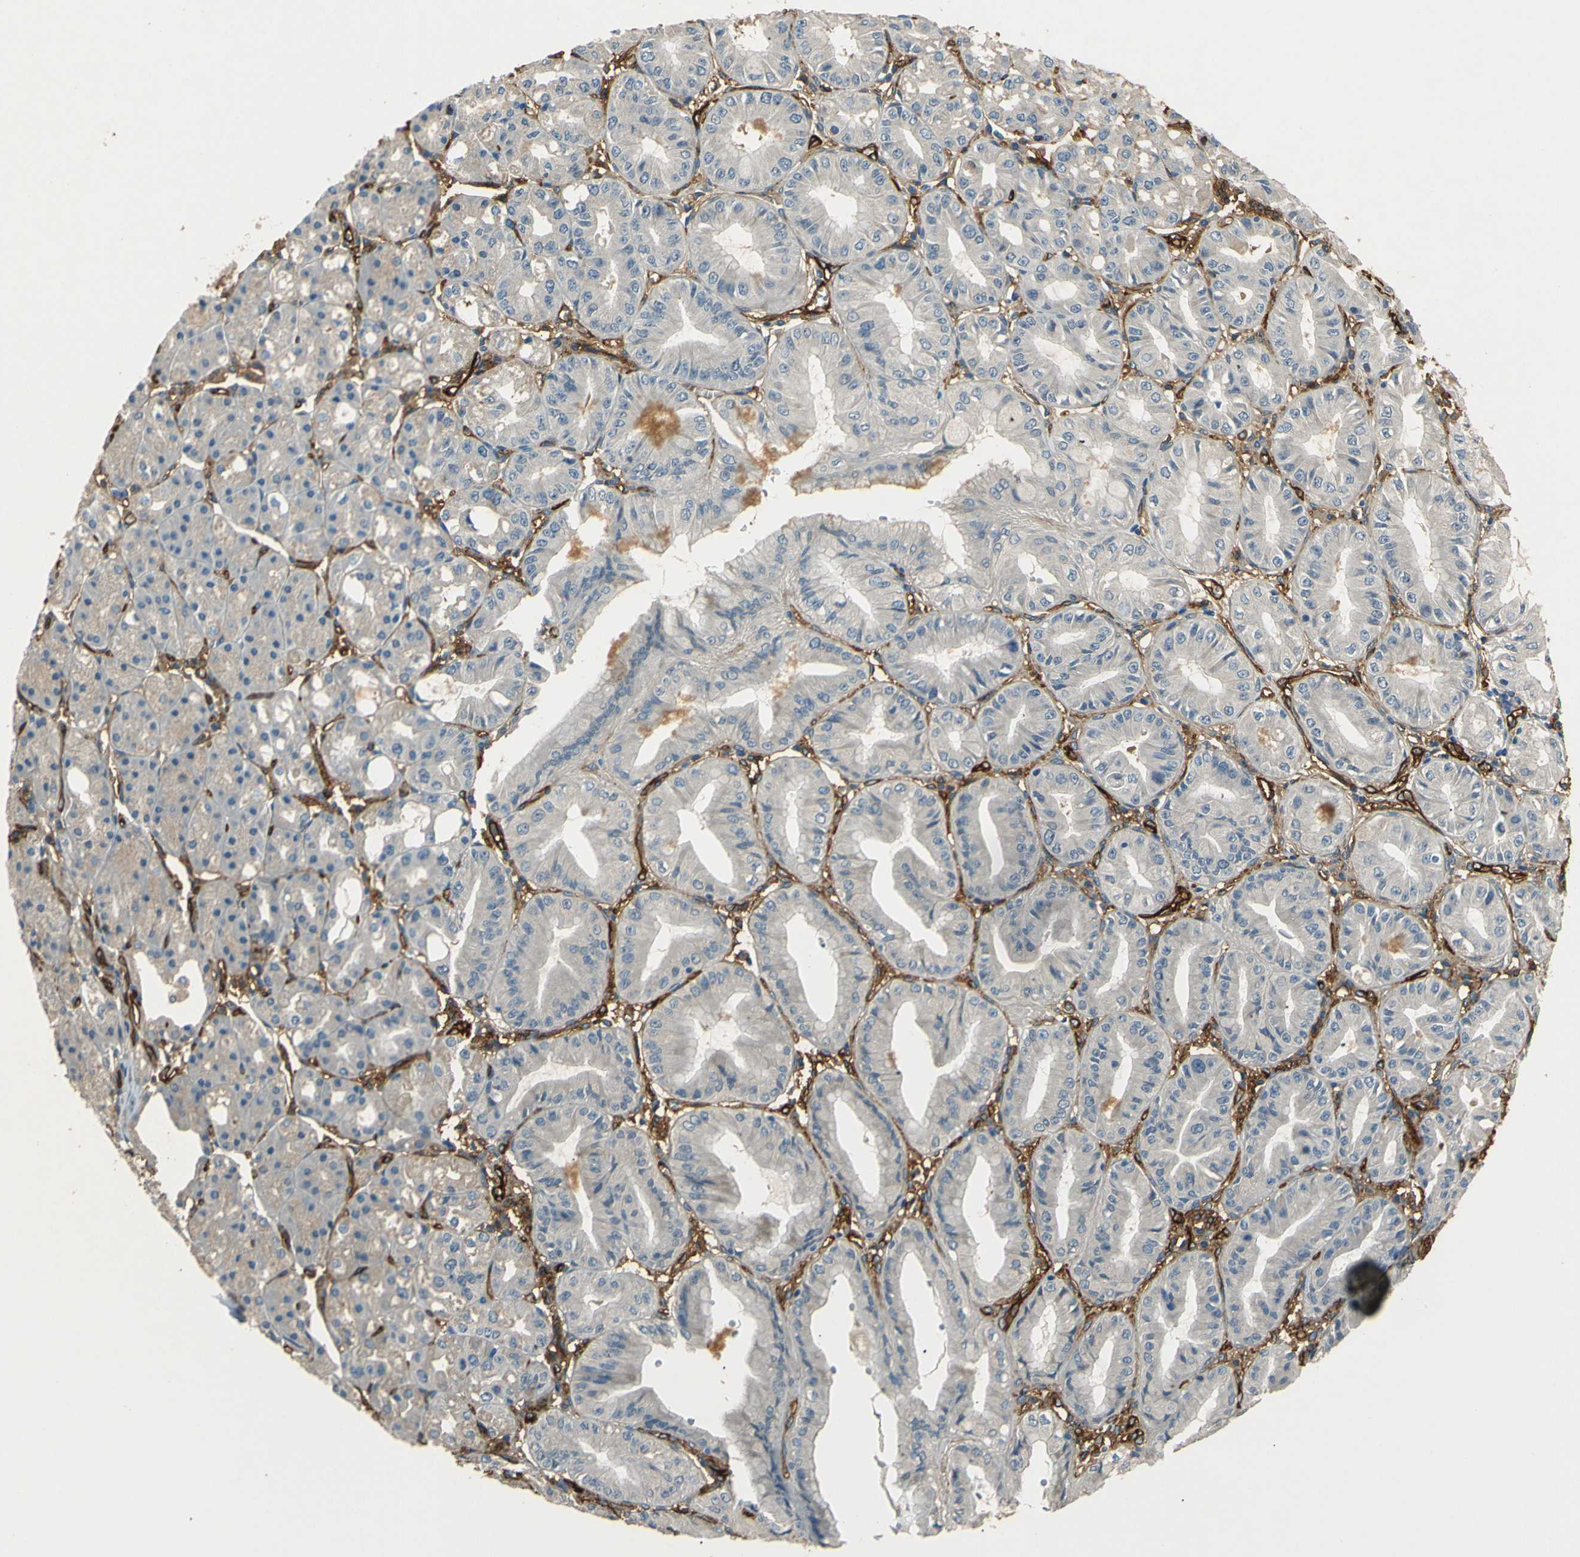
{"staining": {"intensity": "weak", "quantity": "<25%", "location": "cytoplasmic/membranous"}, "tissue": "stomach", "cell_type": "Glandular cells", "image_type": "normal", "snomed": [{"axis": "morphology", "description": "Normal tissue, NOS"}, {"axis": "topography", "description": "Stomach, lower"}], "caption": "A micrograph of stomach stained for a protein demonstrates no brown staining in glandular cells.", "gene": "ENTPD1", "patient": {"sex": "male", "age": 71}}